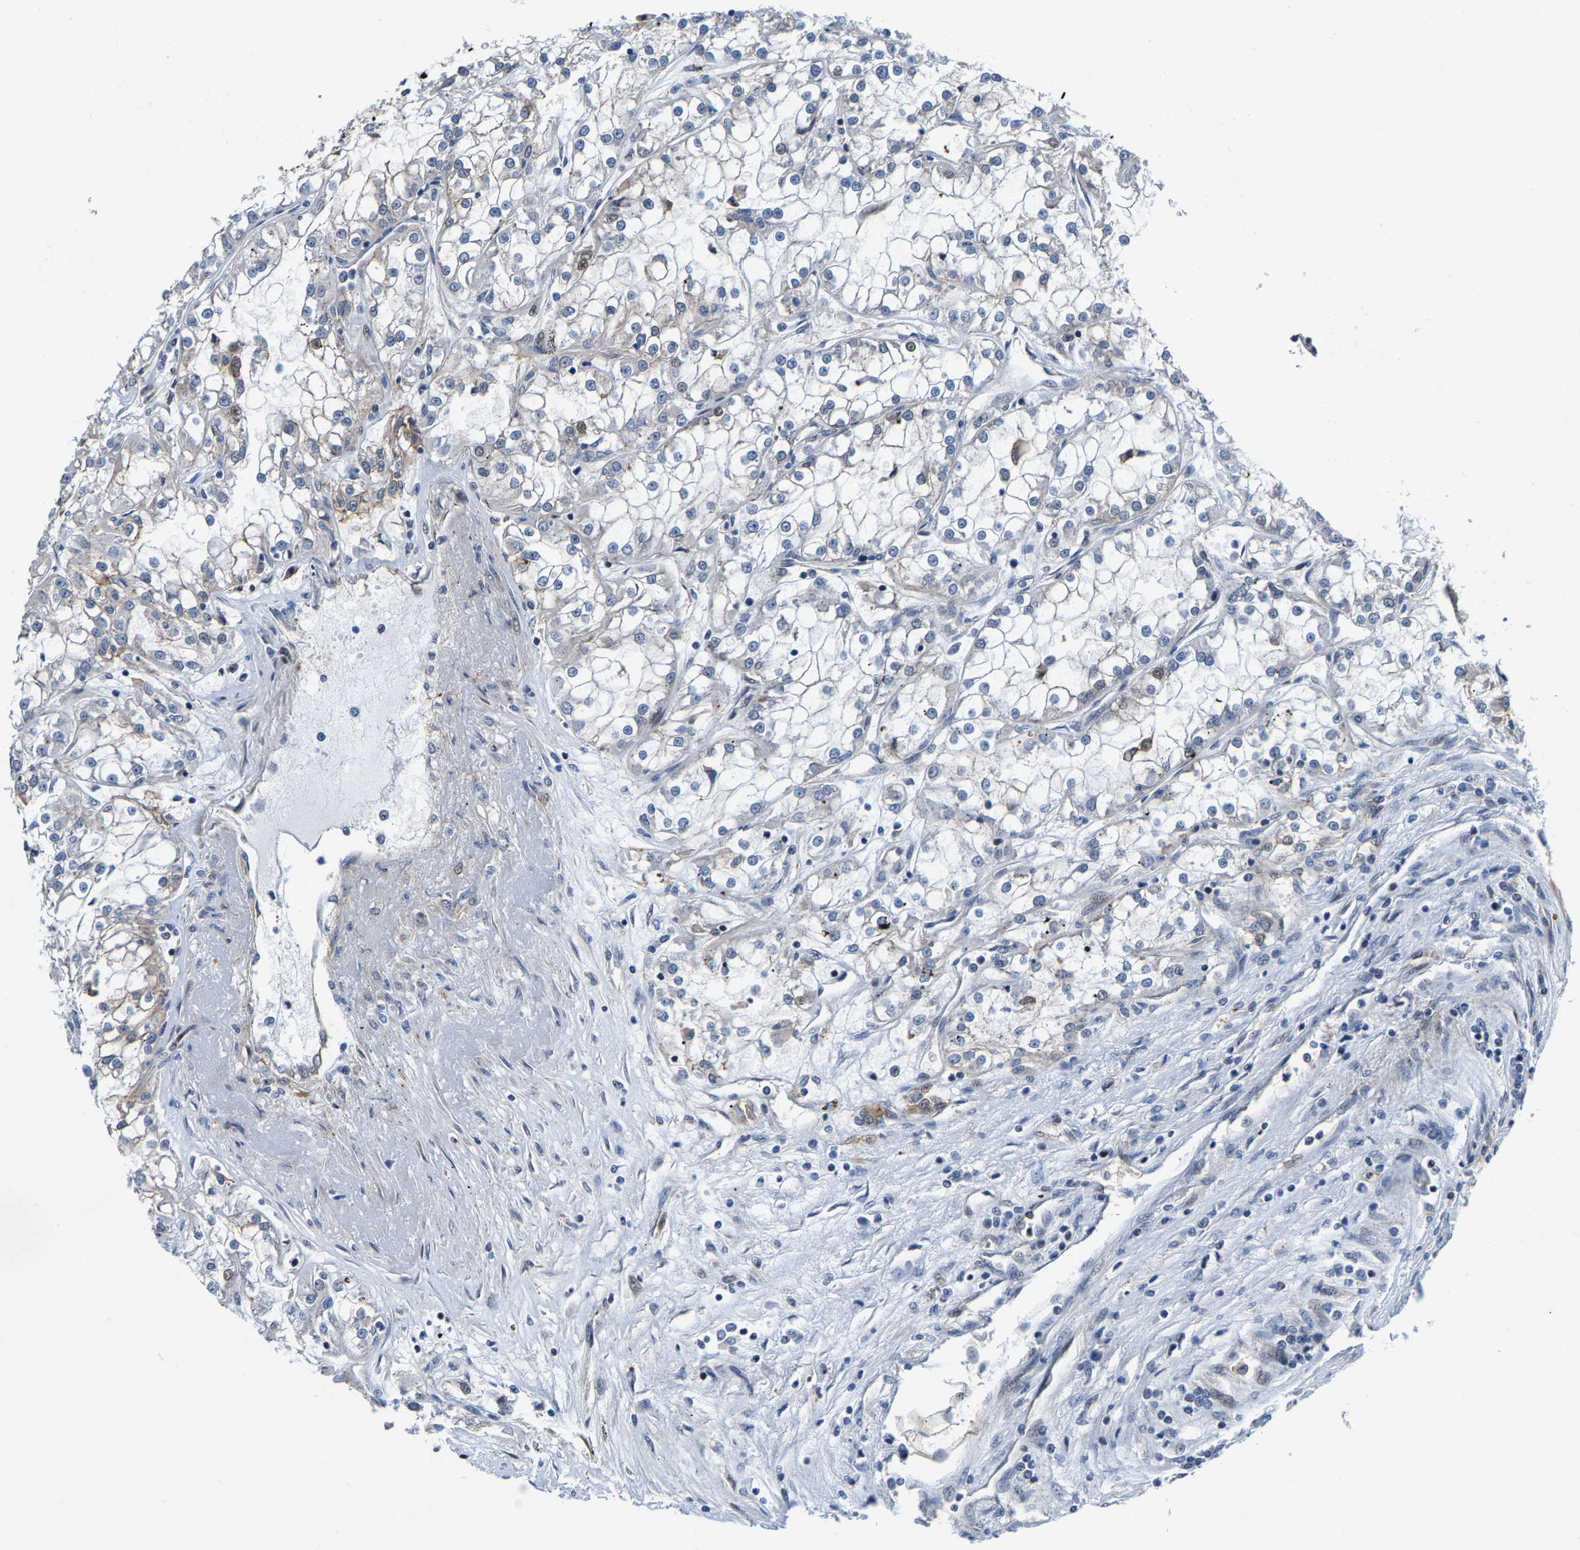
{"staining": {"intensity": "negative", "quantity": "none", "location": "none"}, "tissue": "renal cancer", "cell_type": "Tumor cells", "image_type": "cancer", "snomed": [{"axis": "morphology", "description": "Adenocarcinoma, NOS"}, {"axis": "topography", "description": "Kidney"}], "caption": "A micrograph of renal cancer stained for a protein shows no brown staining in tumor cells.", "gene": "GTPBP10", "patient": {"sex": "female", "age": 52}}